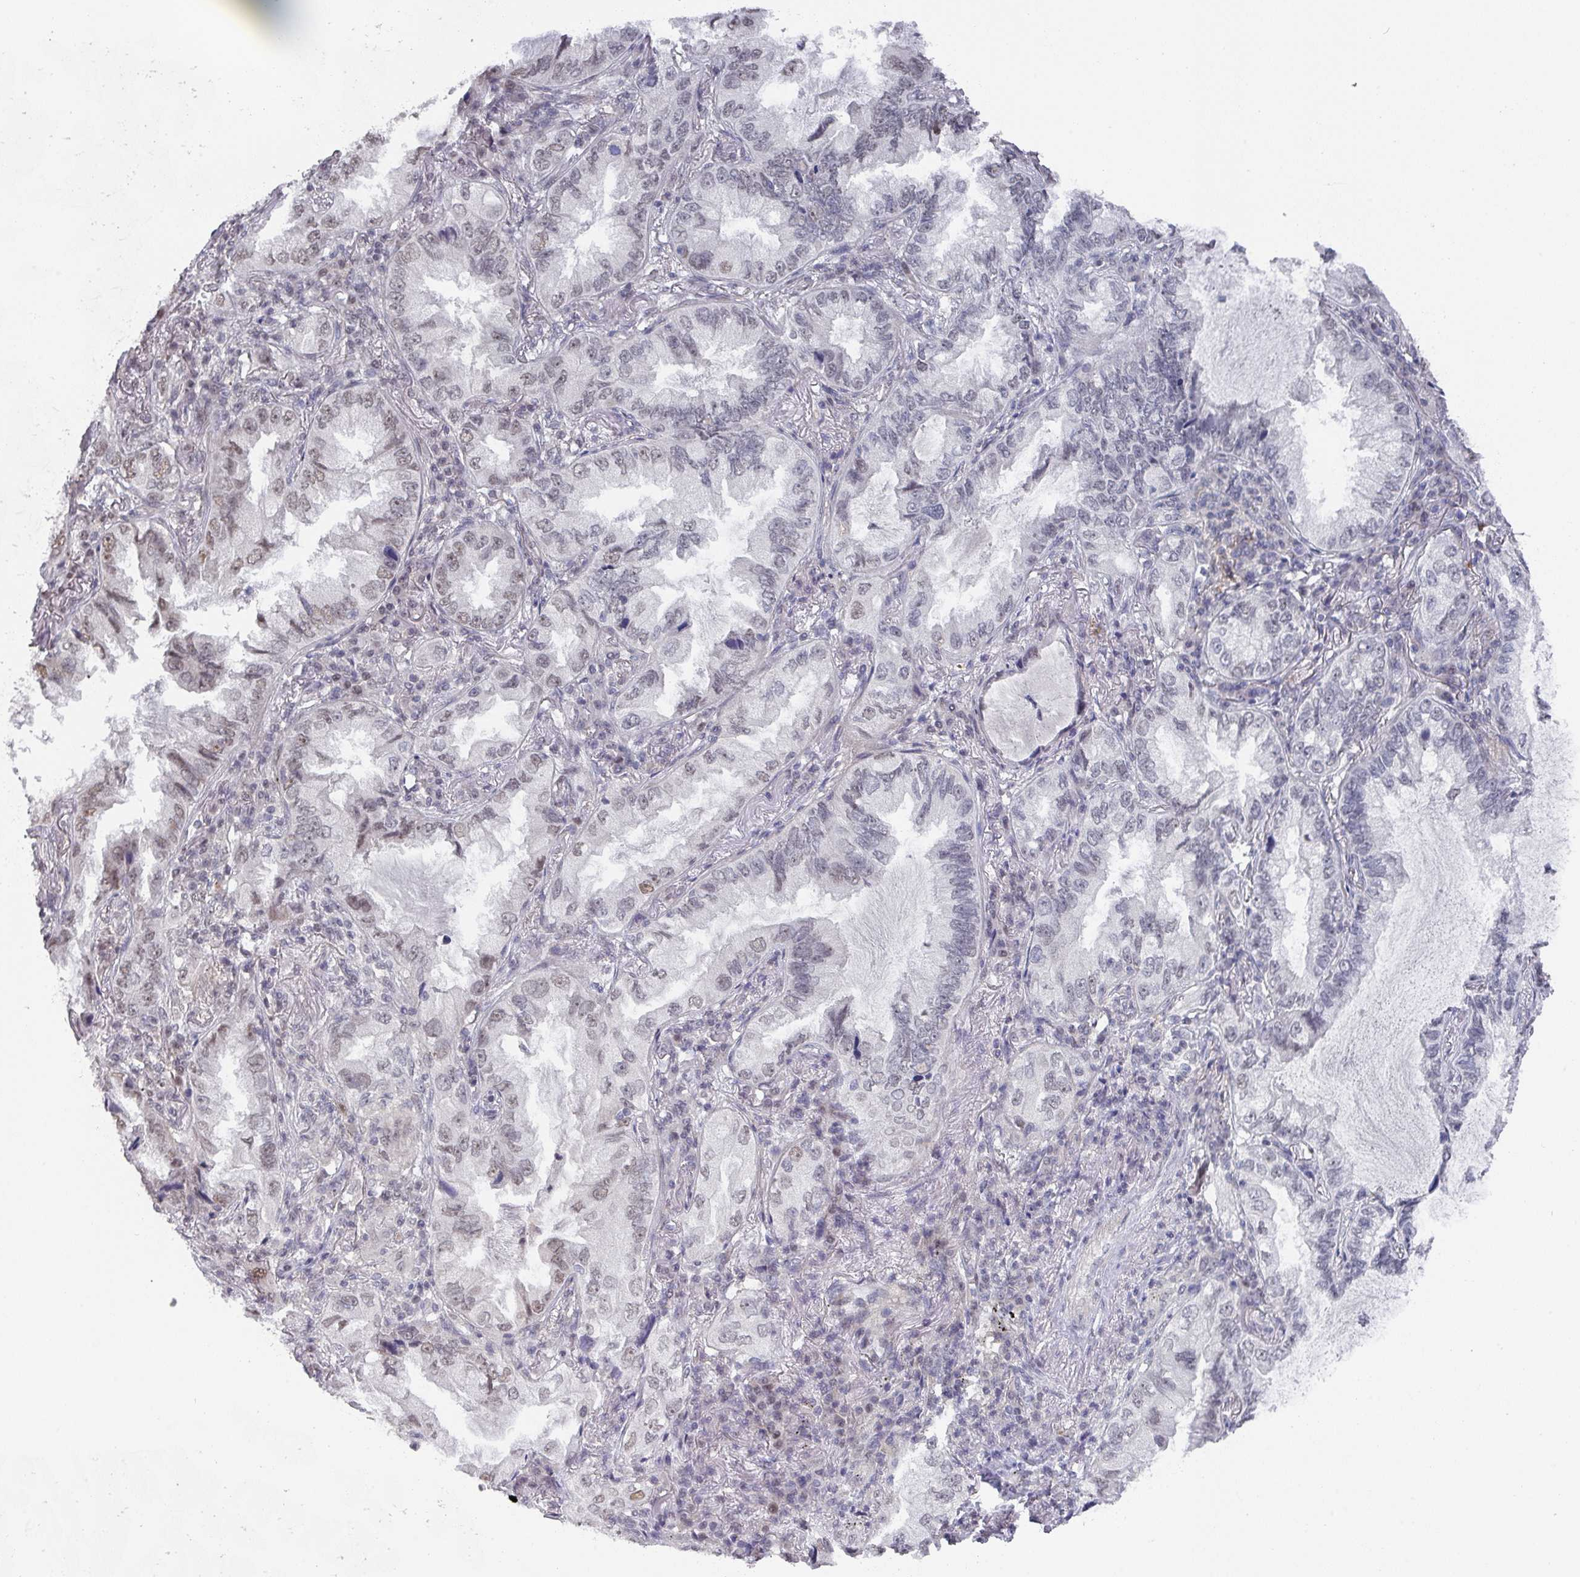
{"staining": {"intensity": "weak", "quantity": "25%-75%", "location": "nuclear"}, "tissue": "lung cancer", "cell_type": "Tumor cells", "image_type": "cancer", "snomed": [{"axis": "morphology", "description": "Adenocarcinoma, NOS"}, {"axis": "topography", "description": "Lung"}], "caption": "IHC staining of lung cancer (adenocarcinoma), which displays low levels of weak nuclear expression in approximately 25%-75% of tumor cells indicating weak nuclear protein staining. The staining was performed using DAB (brown) for protein detection and nuclei were counterstained in hematoxylin (blue).", "gene": "ZNF654", "patient": {"sex": "female", "age": 69}}